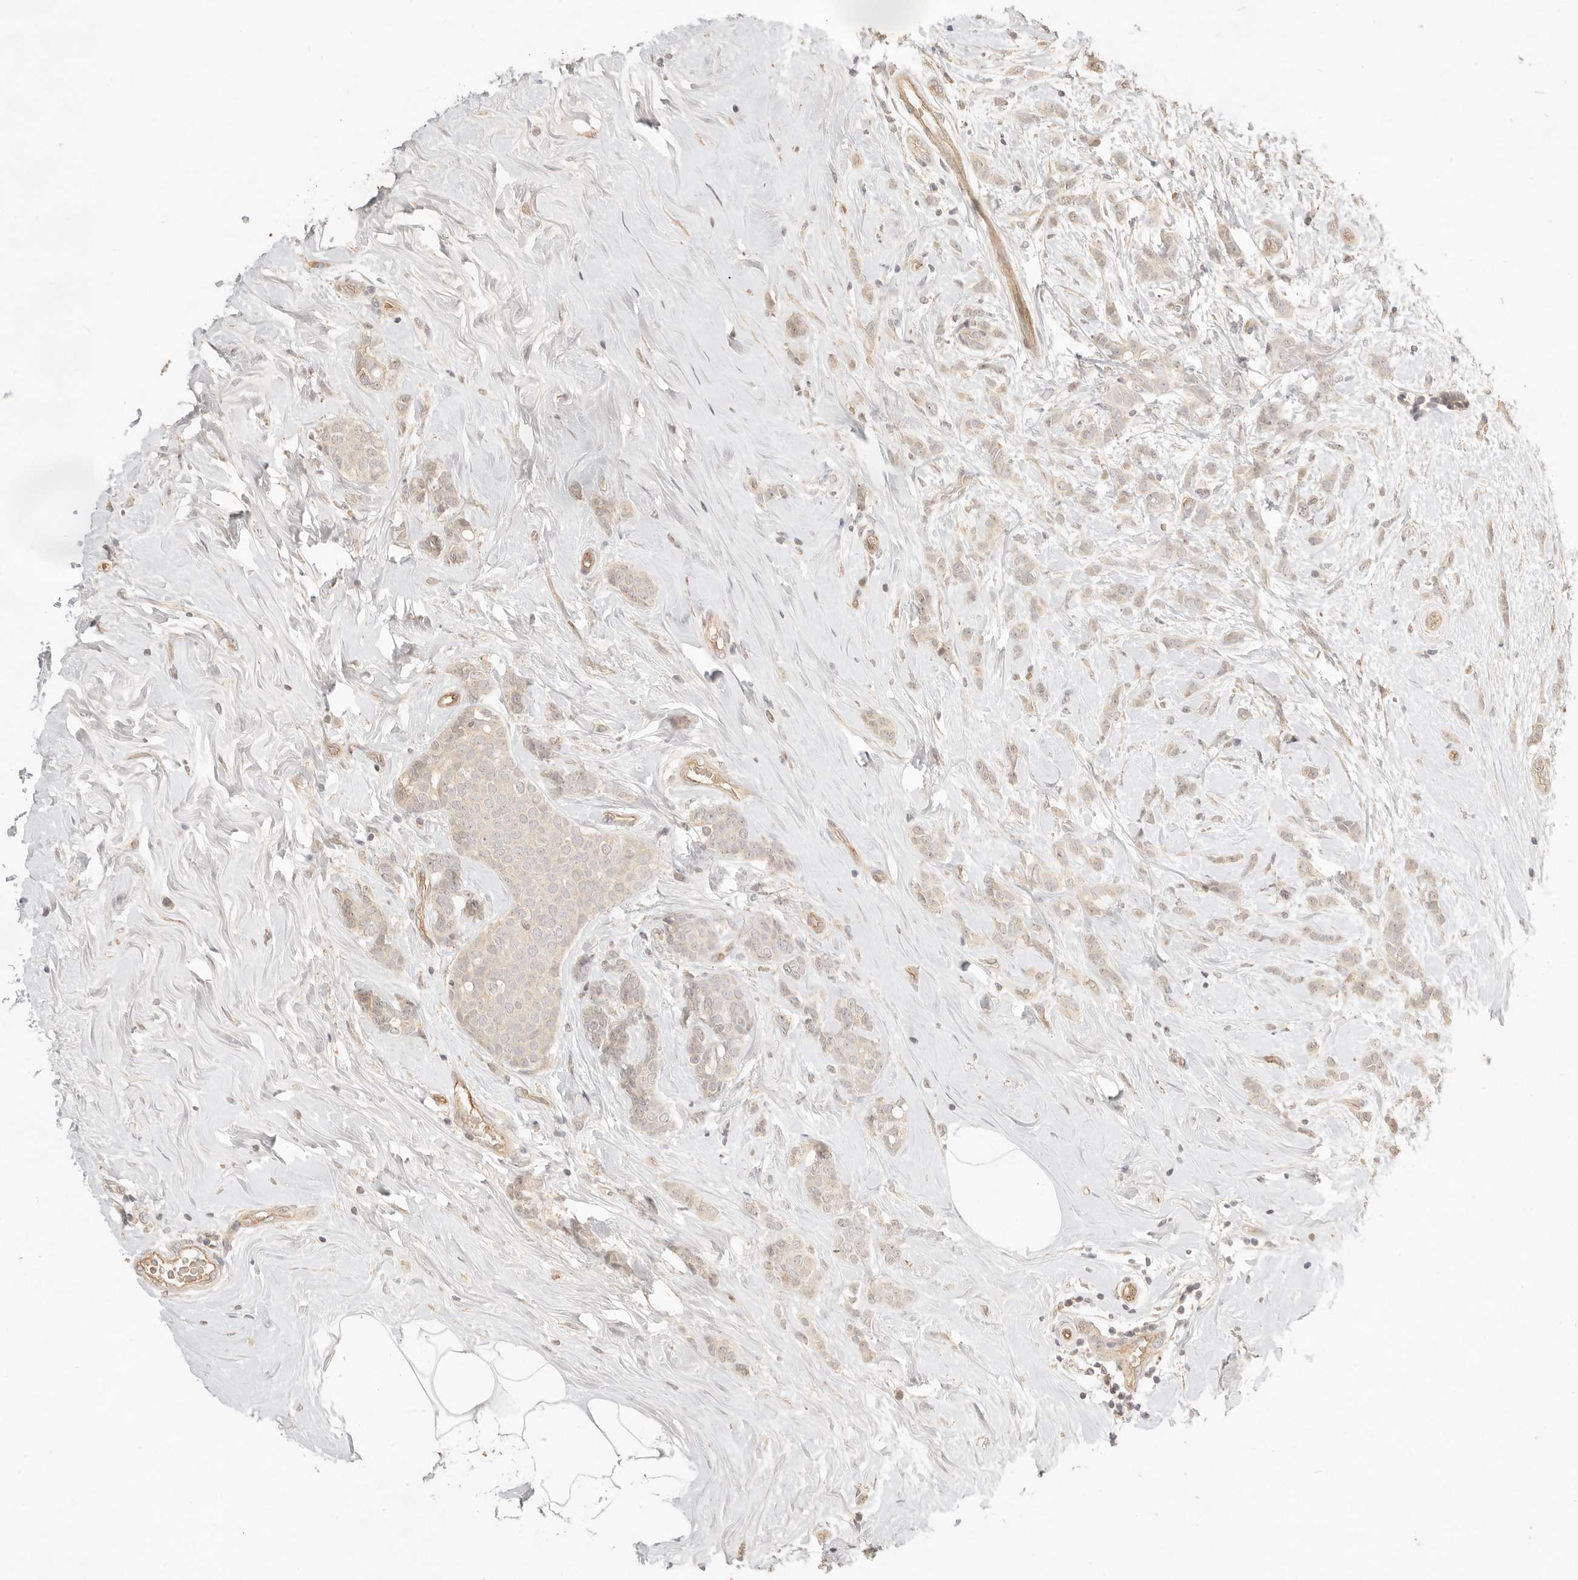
{"staining": {"intensity": "weak", "quantity": "25%-75%", "location": "cytoplasmic/membranous,nuclear"}, "tissue": "breast cancer", "cell_type": "Tumor cells", "image_type": "cancer", "snomed": [{"axis": "morphology", "description": "Lobular carcinoma, in situ"}, {"axis": "morphology", "description": "Lobular carcinoma"}, {"axis": "topography", "description": "Breast"}], "caption": "A photomicrograph of human breast cancer (lobular carcinoma) stained for a protein shows weak cytoplasmic/membranous and nuclear brown staining in tumor cells.", "gene": "MEP1A", "patient": {"sex": "female", "age": 41}}